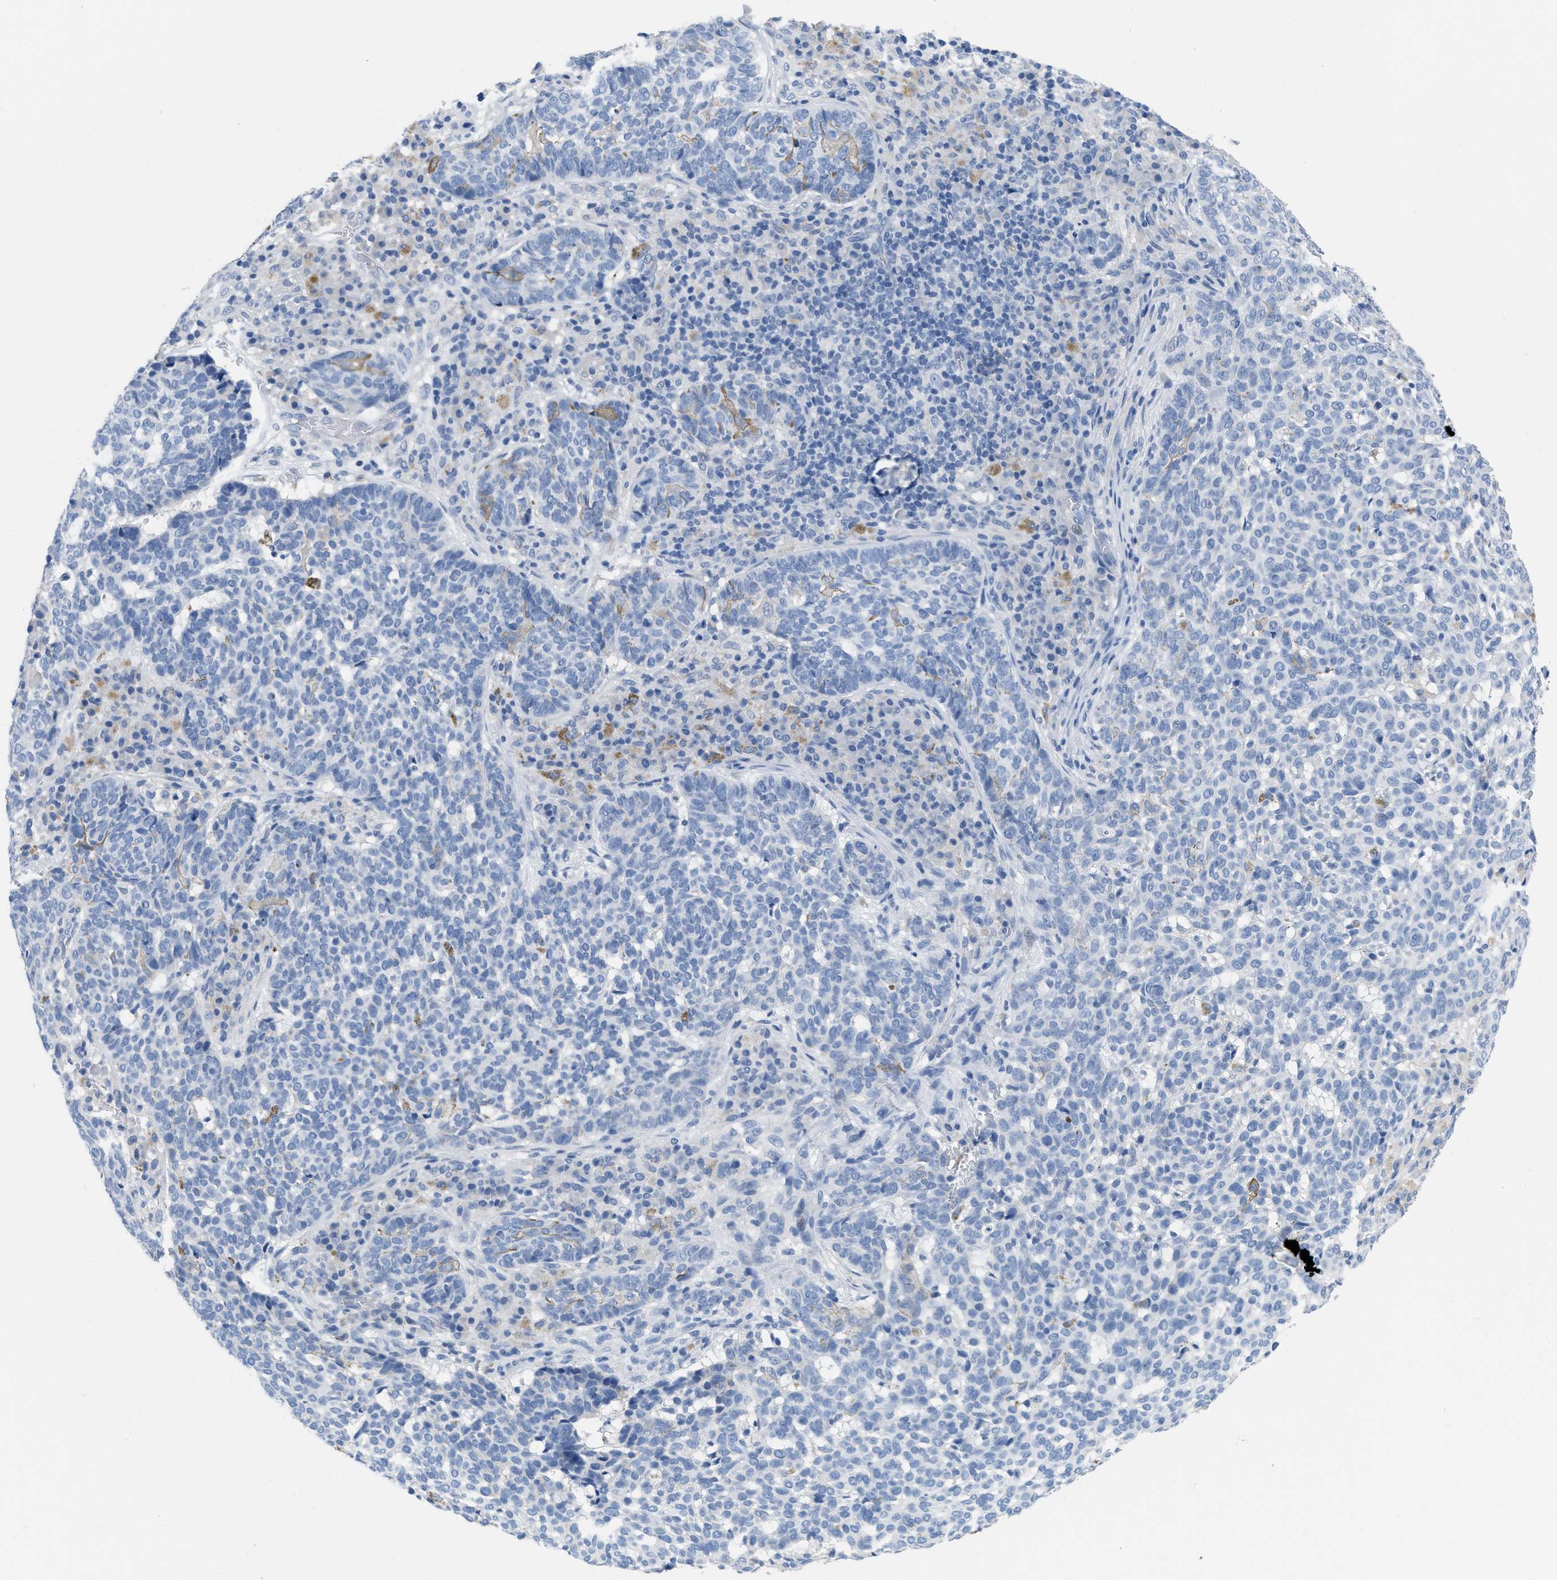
{"staining": {"intensity": "negative", "quantity": "none", "location": "none"}, "tissue": "skin cancer", "cell_type": "Tumor cells", "image_type": "cancer", "snomed": [{"axis": "morphology", "description": "Basal cell carcinoma"}, {"axis": "topography", "description": "Skin"}], "caption": "Immunohistochemistry (IHC) micrograph of neoplastic tissue: human skin cancer (basal cell carcinoma) stained with DAB (3,3'-diaminobenzidine) displays no significant protein positivity in tumor cells.", "gene": "PYY", "patient": {"sex": "male", "age": 85}}